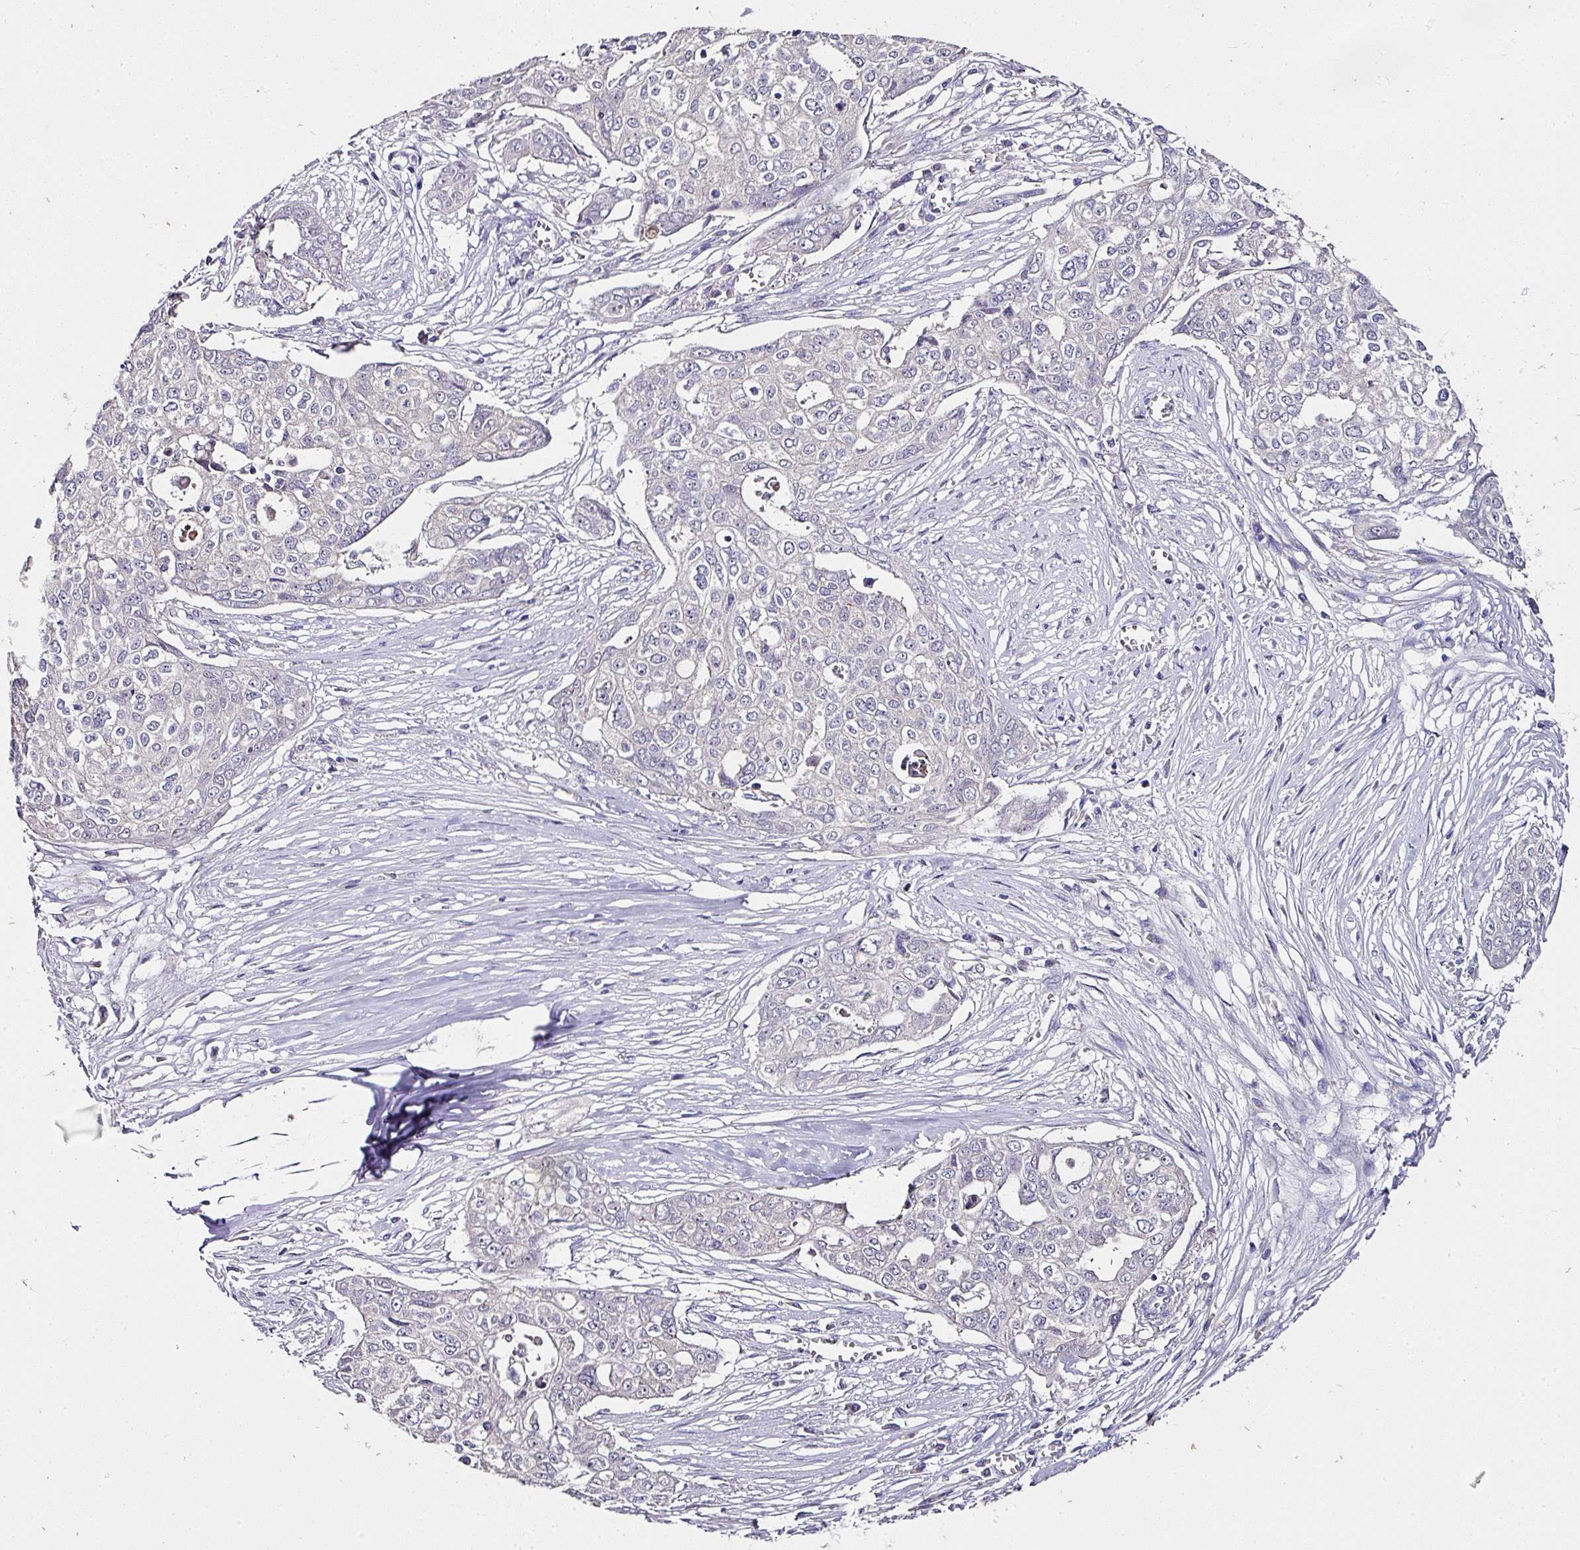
{"staining": {"intensity": "negative", "quantity": "none", "location": "none"}, "tissue": "ovarian cancer", "cell_type": "Tumor cells", "image_type": "cancer", "snomed": [{"axis": "morphology", "description": "Carcinoma, endometroid"}, {"axis": "topography", "description": "Ovary"}], "caption": "DAB immunohistochemical staining of ovarian endometroid carcinoma demonstrates no significant expression in tumor cells.", "gene": "SKIC2", "patient": {"sex": "female", "age": 70}}